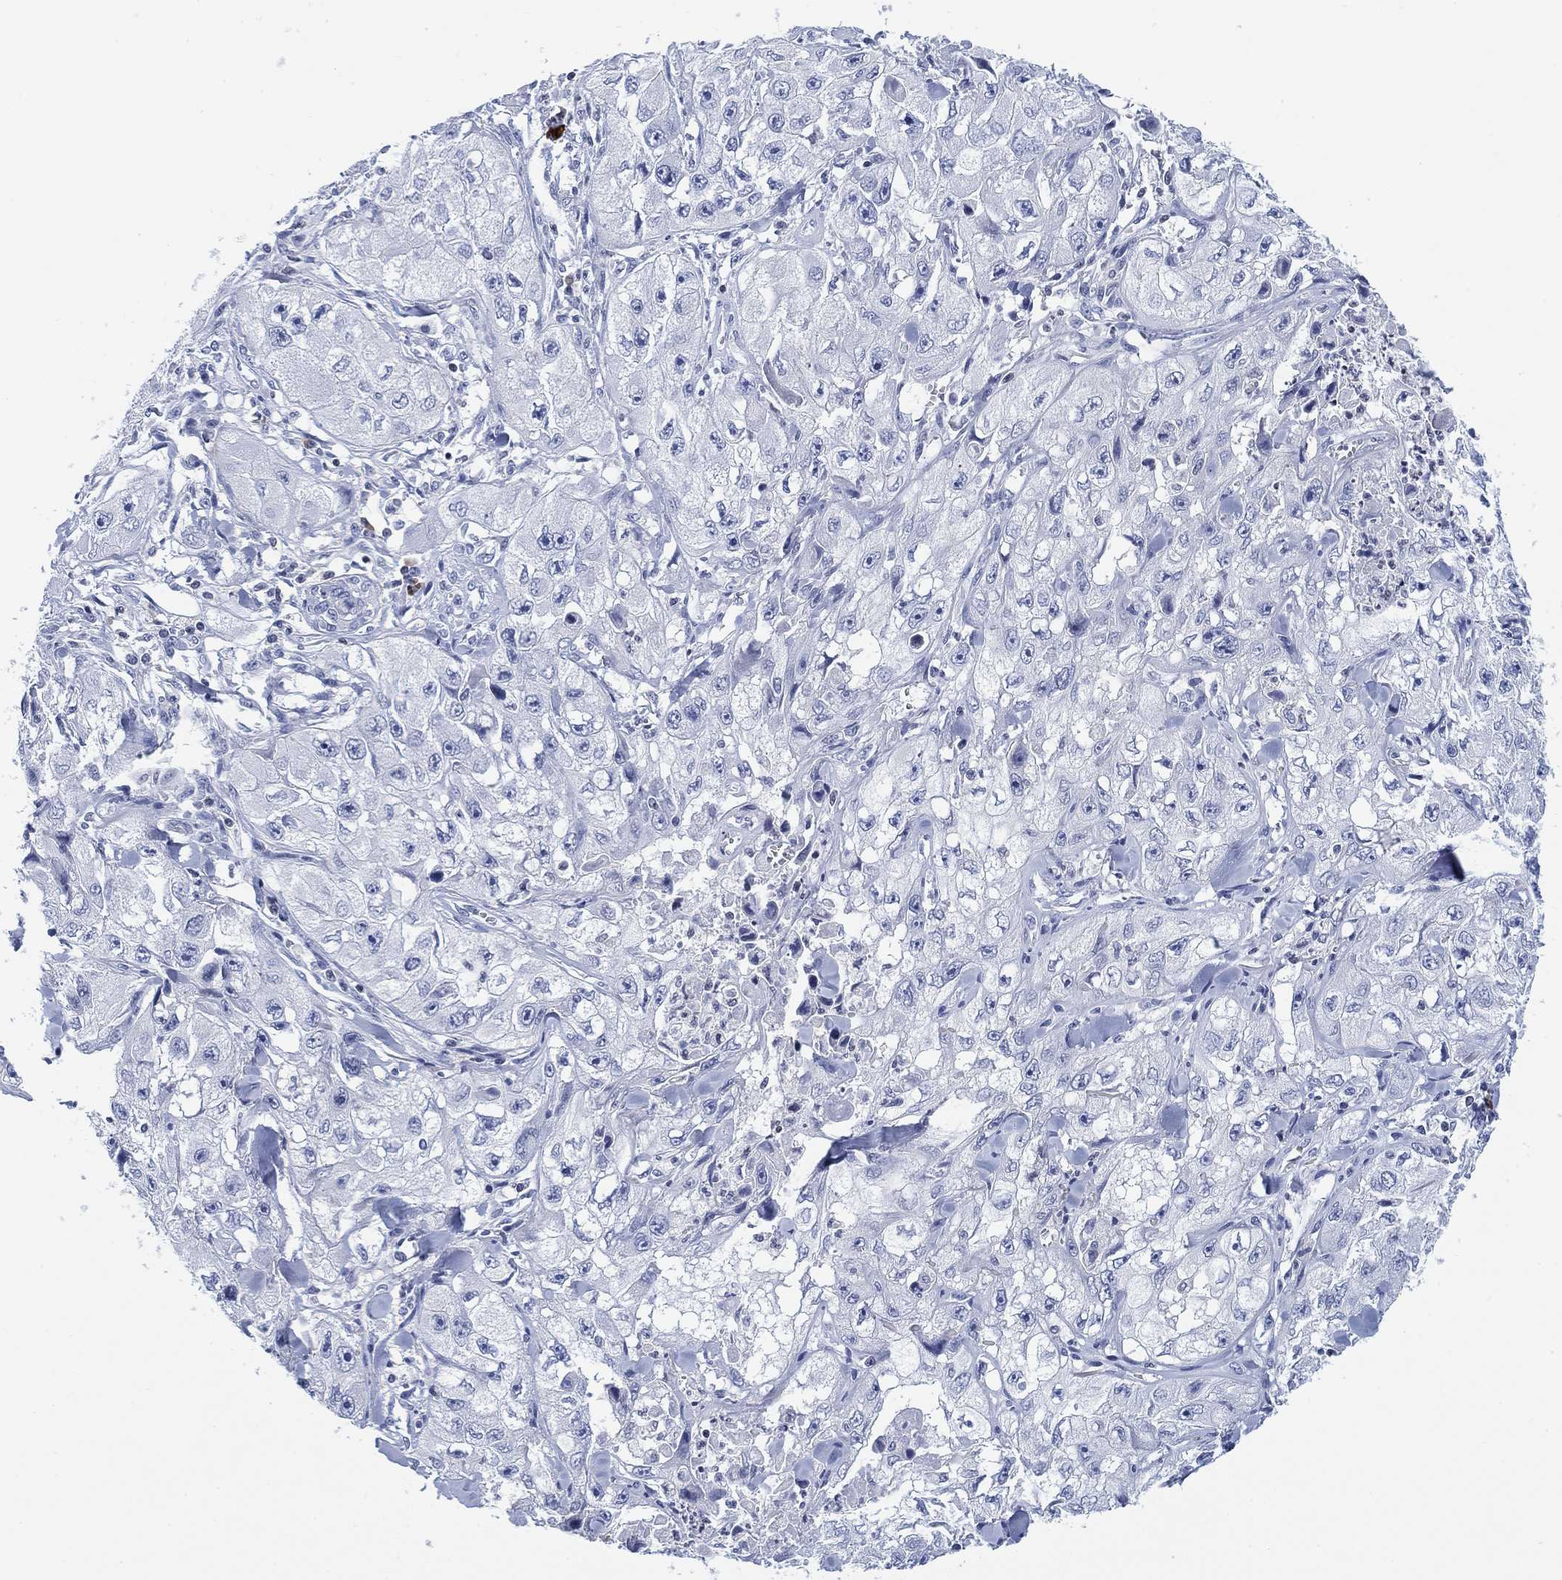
{"staining": {"intensity": "negative", "quantity": "none", "location": "none"}, "tissue": "skin cancer", "cell_type": "Tumor cells", "image_type": "cancer", "snomed": [{"axis": "morphology", "description": "Squamous cell carcinoma, NOS"}, {"axis": "topography", "description": "Skin"}, {"axis": "topography", "description": "Subcutis"}], "caption": "Tumor cells show no significant protein staining in squamous cell carcinoma (skin).", "gene": "FYB1", "patient": {"sex": "male", "age": 73}}